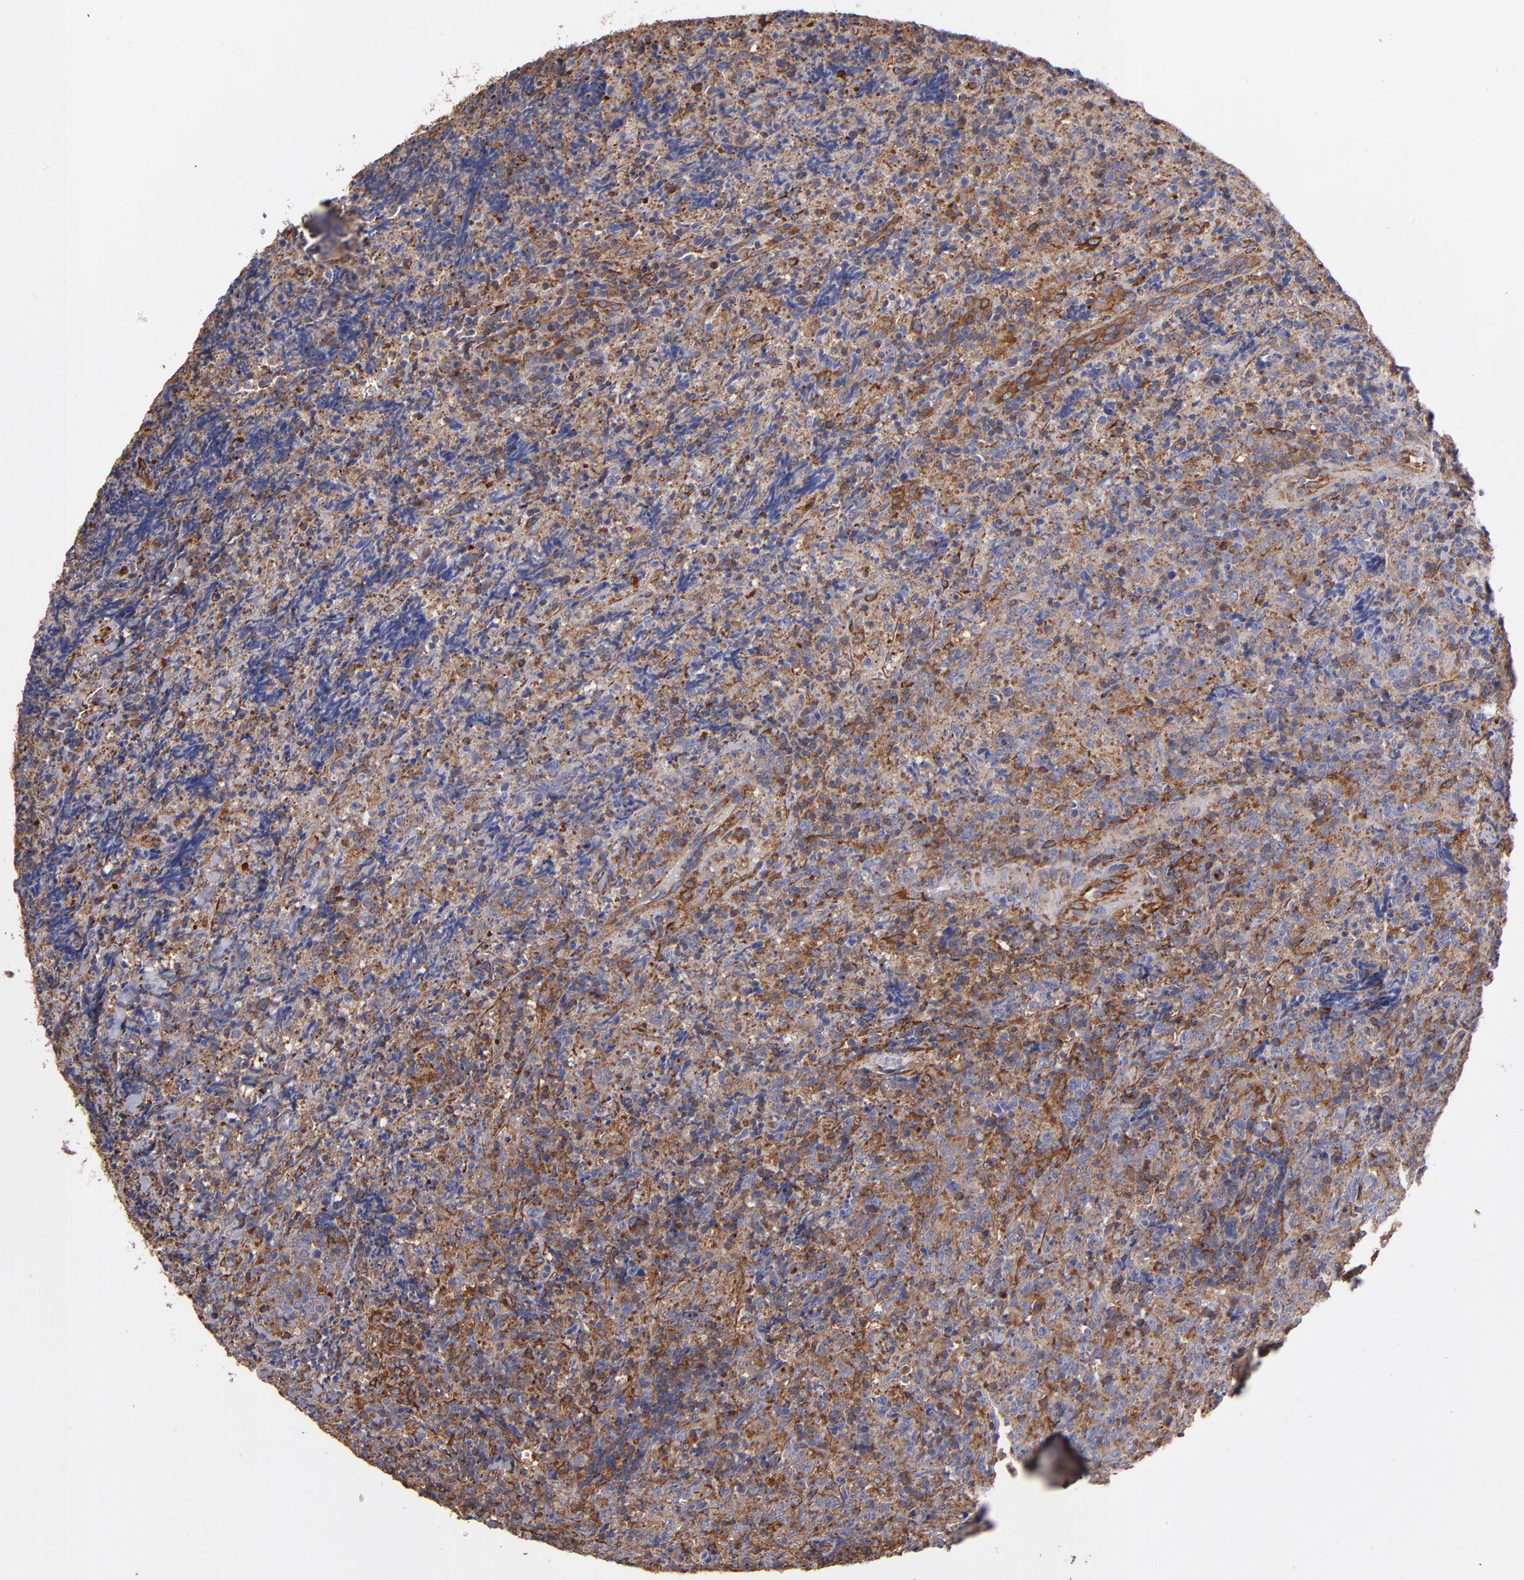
{"staining": {"intensity": "moderate", "quantity": "25%-75%", "location": "cytoplasmic/membranous"}, "tissue": "lymphoma", "cell_type": "Tumor cells", "image_type": "cancer", "snomed": [{"axis": "morphology", "description": "Malignant lymphoma, non-Hodgkin's type, High grade"}, {"axis": "topography", "description": "Tonsil"}], "caption": "IHC of human lymphoma demonstrates medium levels of moderate cytoplasmic/membranous expression in approximately 25%-75% of tumor cells.", "gene": "MVP", "patient": {"sex": "female", "age": 36}}